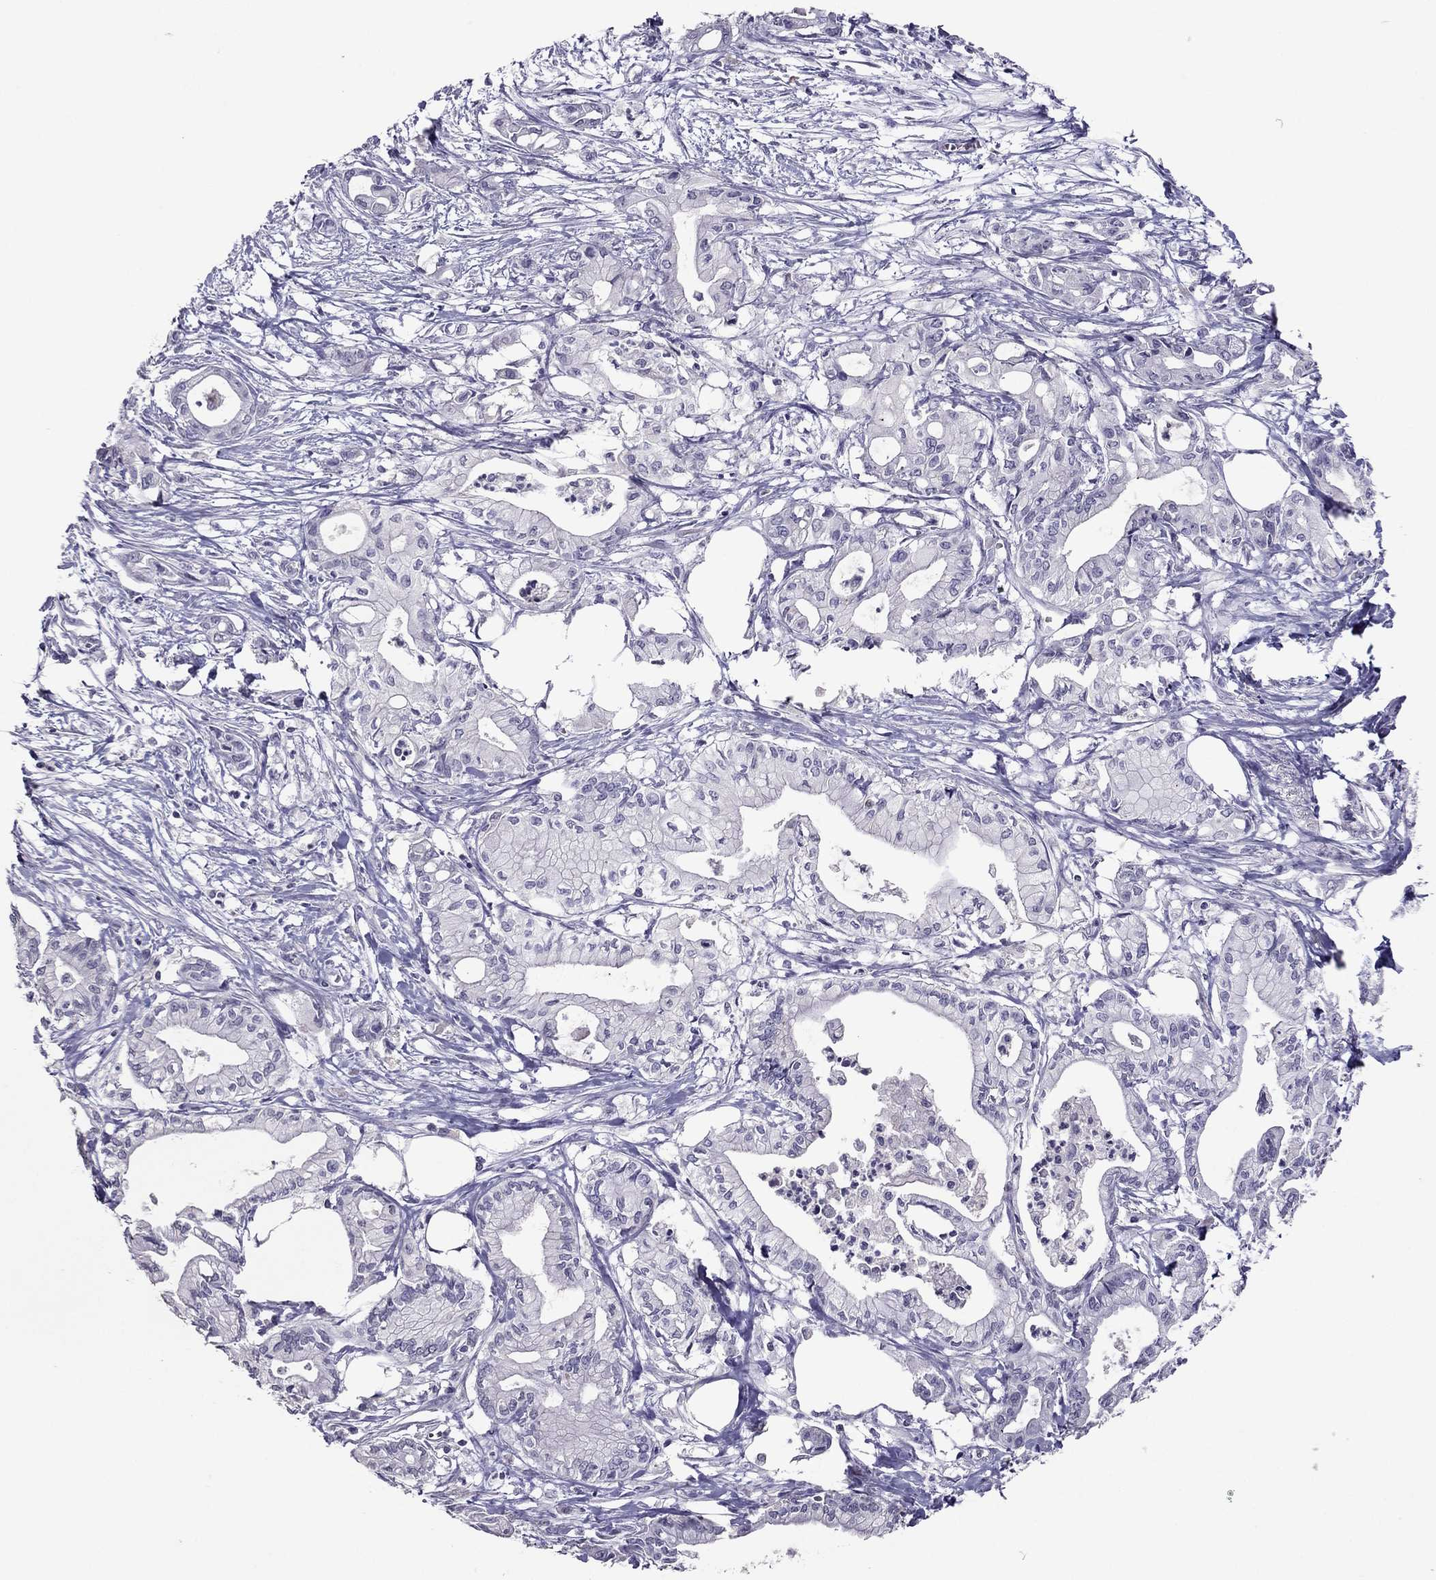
{"staining": {"intensity": "negative", "quantity": "none", "location": "none"}, "tissue": "pancreatic cancer", "cell_type": "Tumor cells", "image_type": "cancer", "snomed": [{"axis": "morphology", "description": "Adenocarcinoma, NOS"}, {"axis": "topography", "description": "Pancreas"}], "caption": "Pancreatic adenocarcinoma was stained to show a protein in brown. There is no significant positivity in tumor cells.", "gene": "RGS8", "patient": {"sex": "male", "age": 71}}